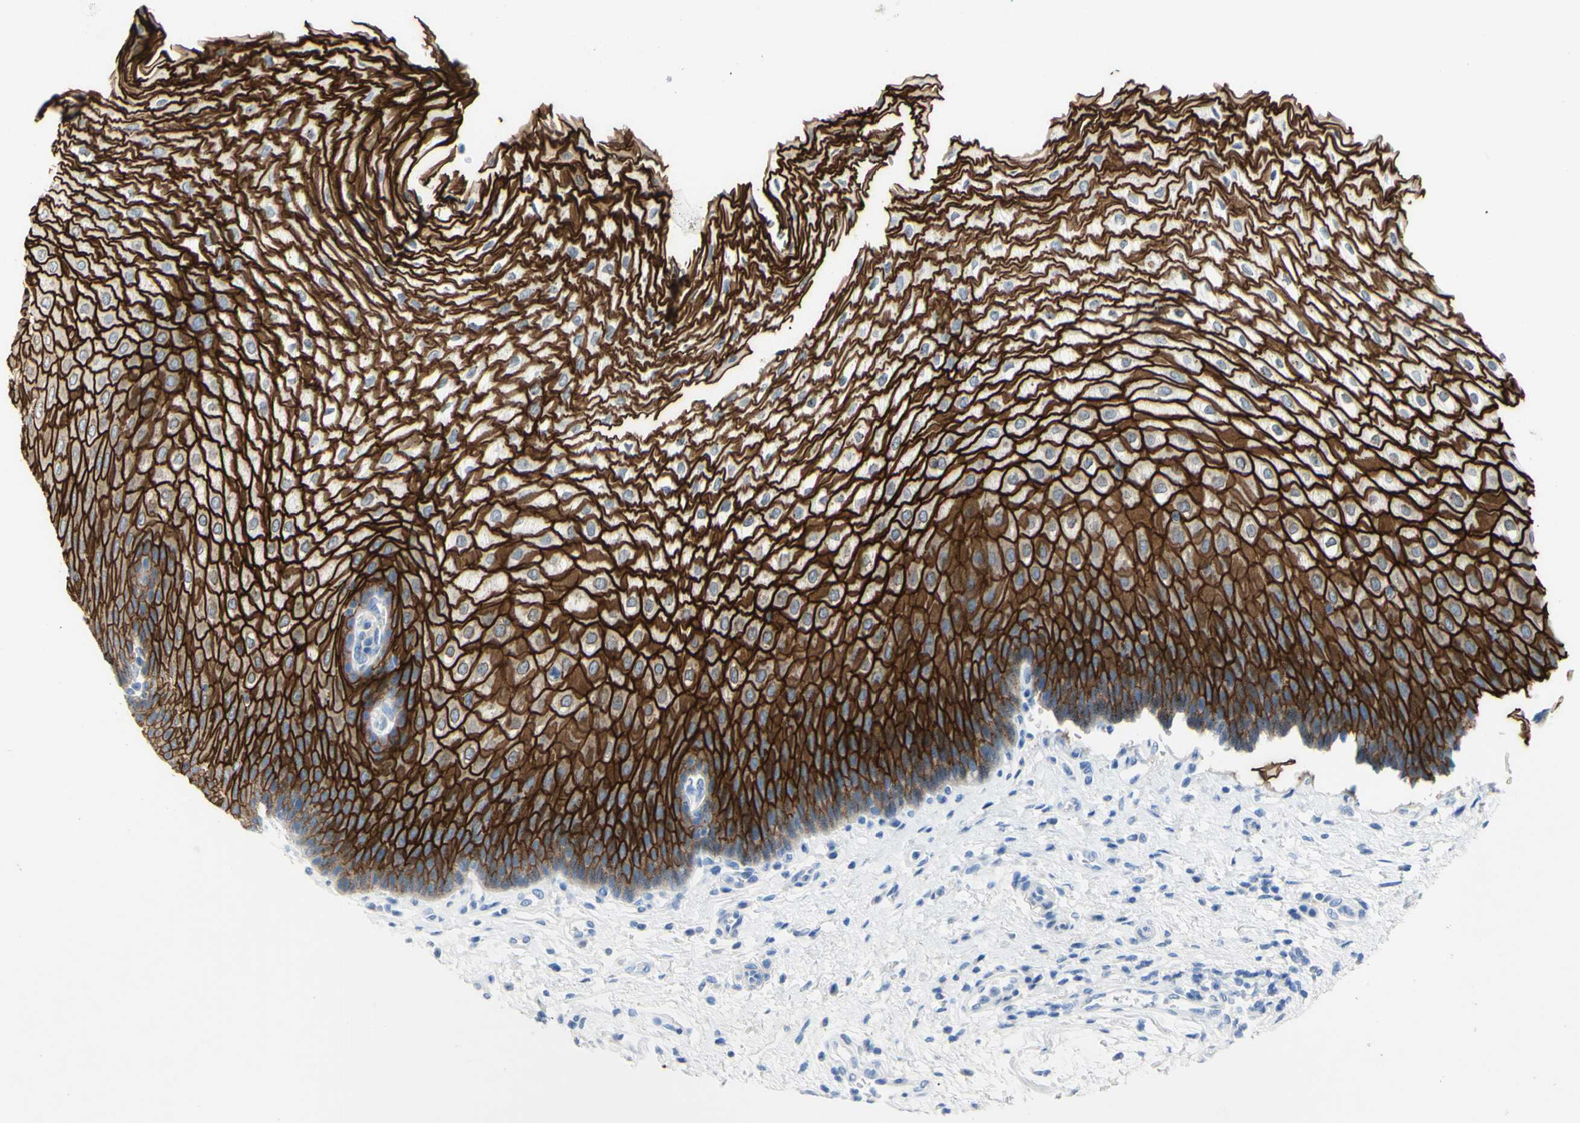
{"staining": {"intensity": "strong", "quantity": ">75%", "location": "cytoplasmic/membranous"}, "tissue": "esophagus", "cell_type": "Squamous epithelial cells", "image_type": "normal", "snomed": [{"axis": "morphology", "description": "Normal tissue, NOS"}, {"axis": "topography", "description": "Esophagus"}], "caption": "Immunohistochemical staining of benign human esophagus shows >75% levels of strong cytoplasmic/membranous protein positivity in approximately >75% of squamous epithelial cells.", "gene": "DSC2", "patient": {"sex": "male", "age": 54}}